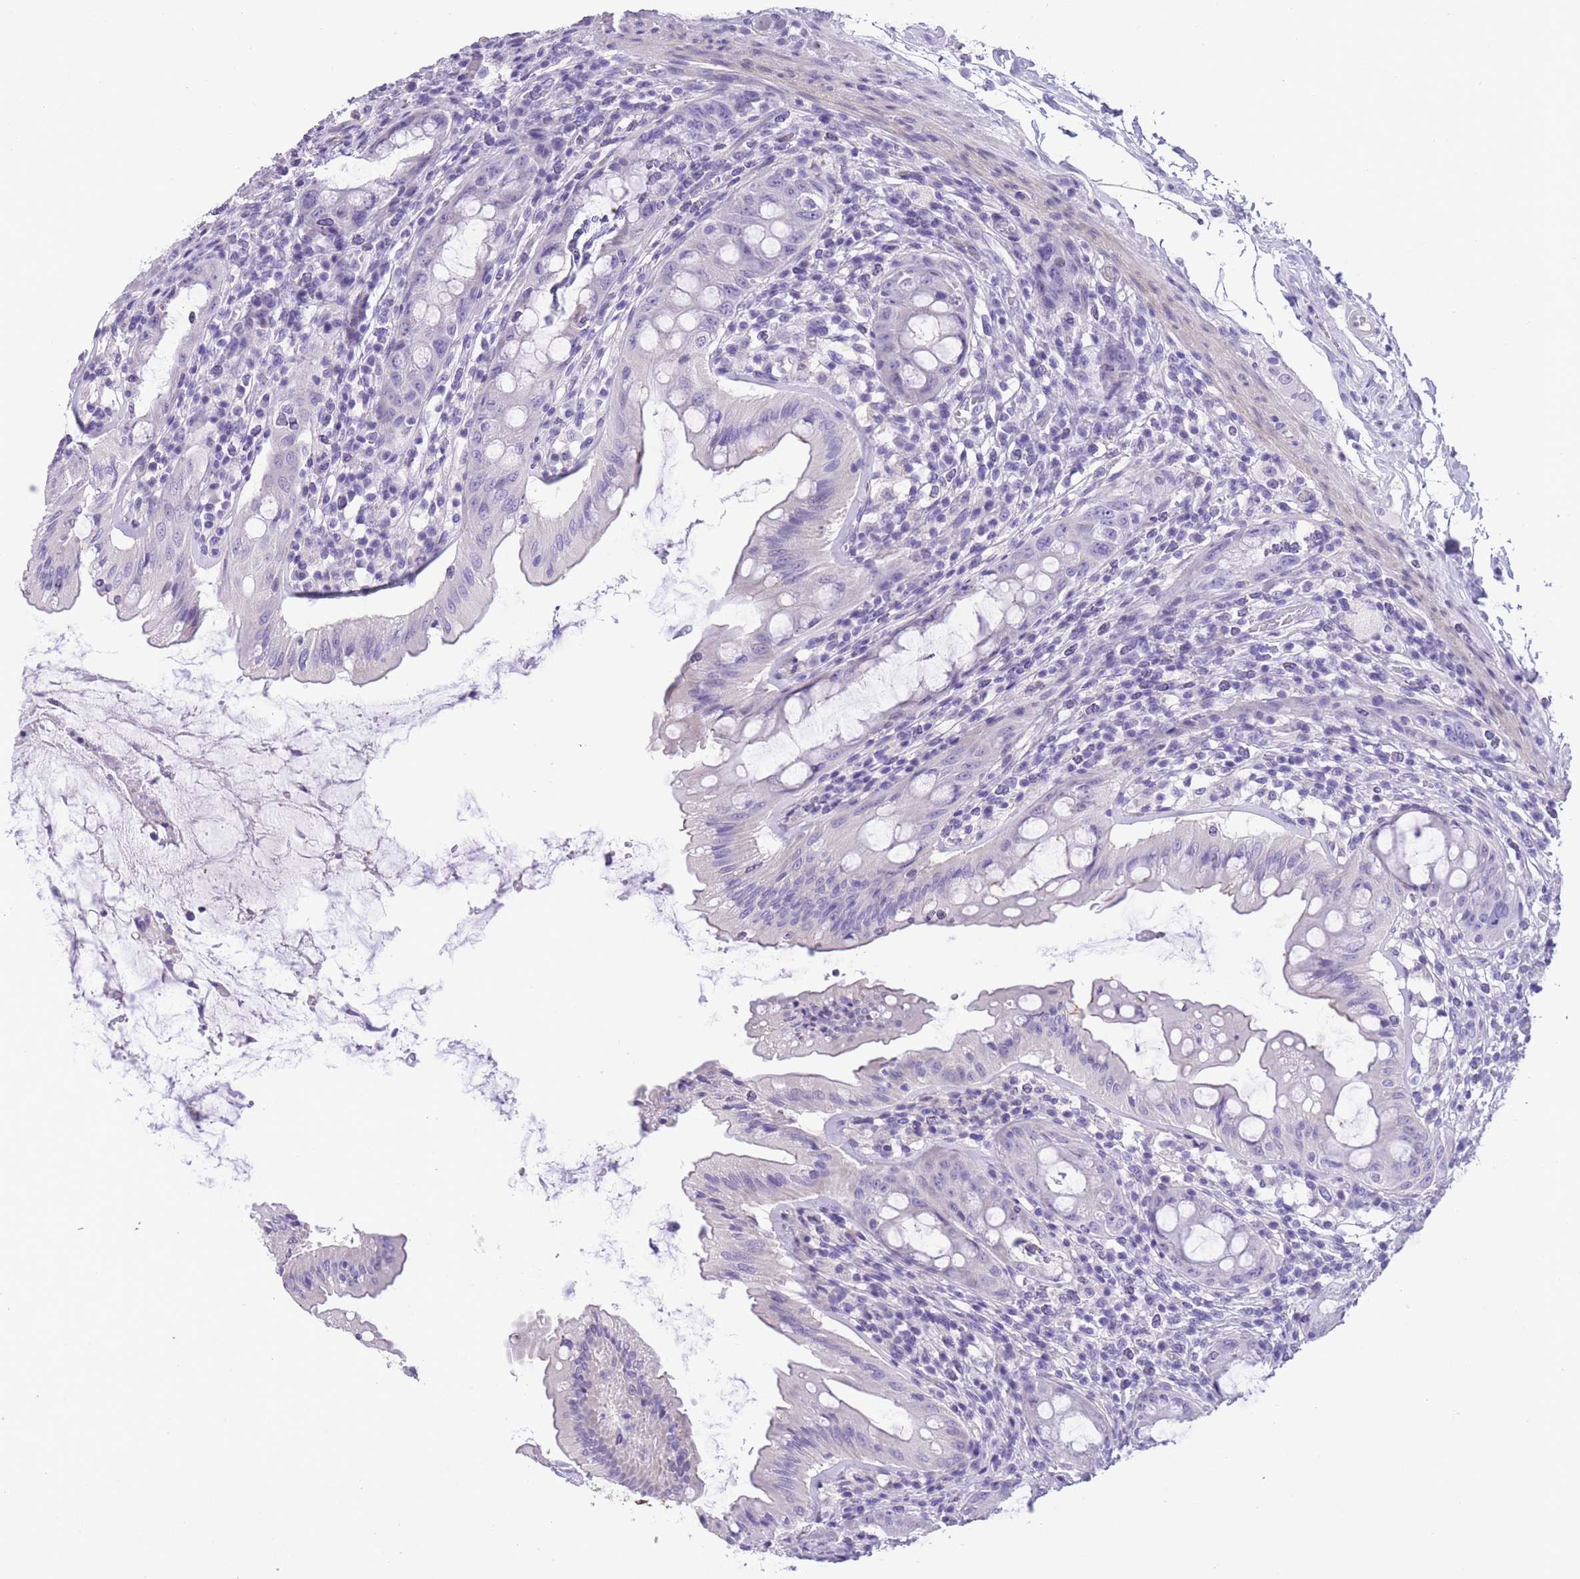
{"staining": {"intensity": "negative", "quantity": "none", "location": "none"}, "tissue": "rectum", "cell_type": "Glandular cells", "image_type": "normal", "snomed": [{"axis": "morphology", "description": "Normal tissue, NOS"}, {"axis": "topography", "description": "Rectum"}], "caption": "Immunohistochemistry (IHC) photomicrograph of unremarkable human rectum stained for a protein (brown), which exhibits no expression in glandular cells. The staining was performed using DAB (3,3'-diaminobenzidine) to visualize the protein expression in brown, while the nuclei were stained in blue with hematoxylin (Magnification: 20x).", "gene": "RAI2", "patient": {"sex": "female", "age": 57}}